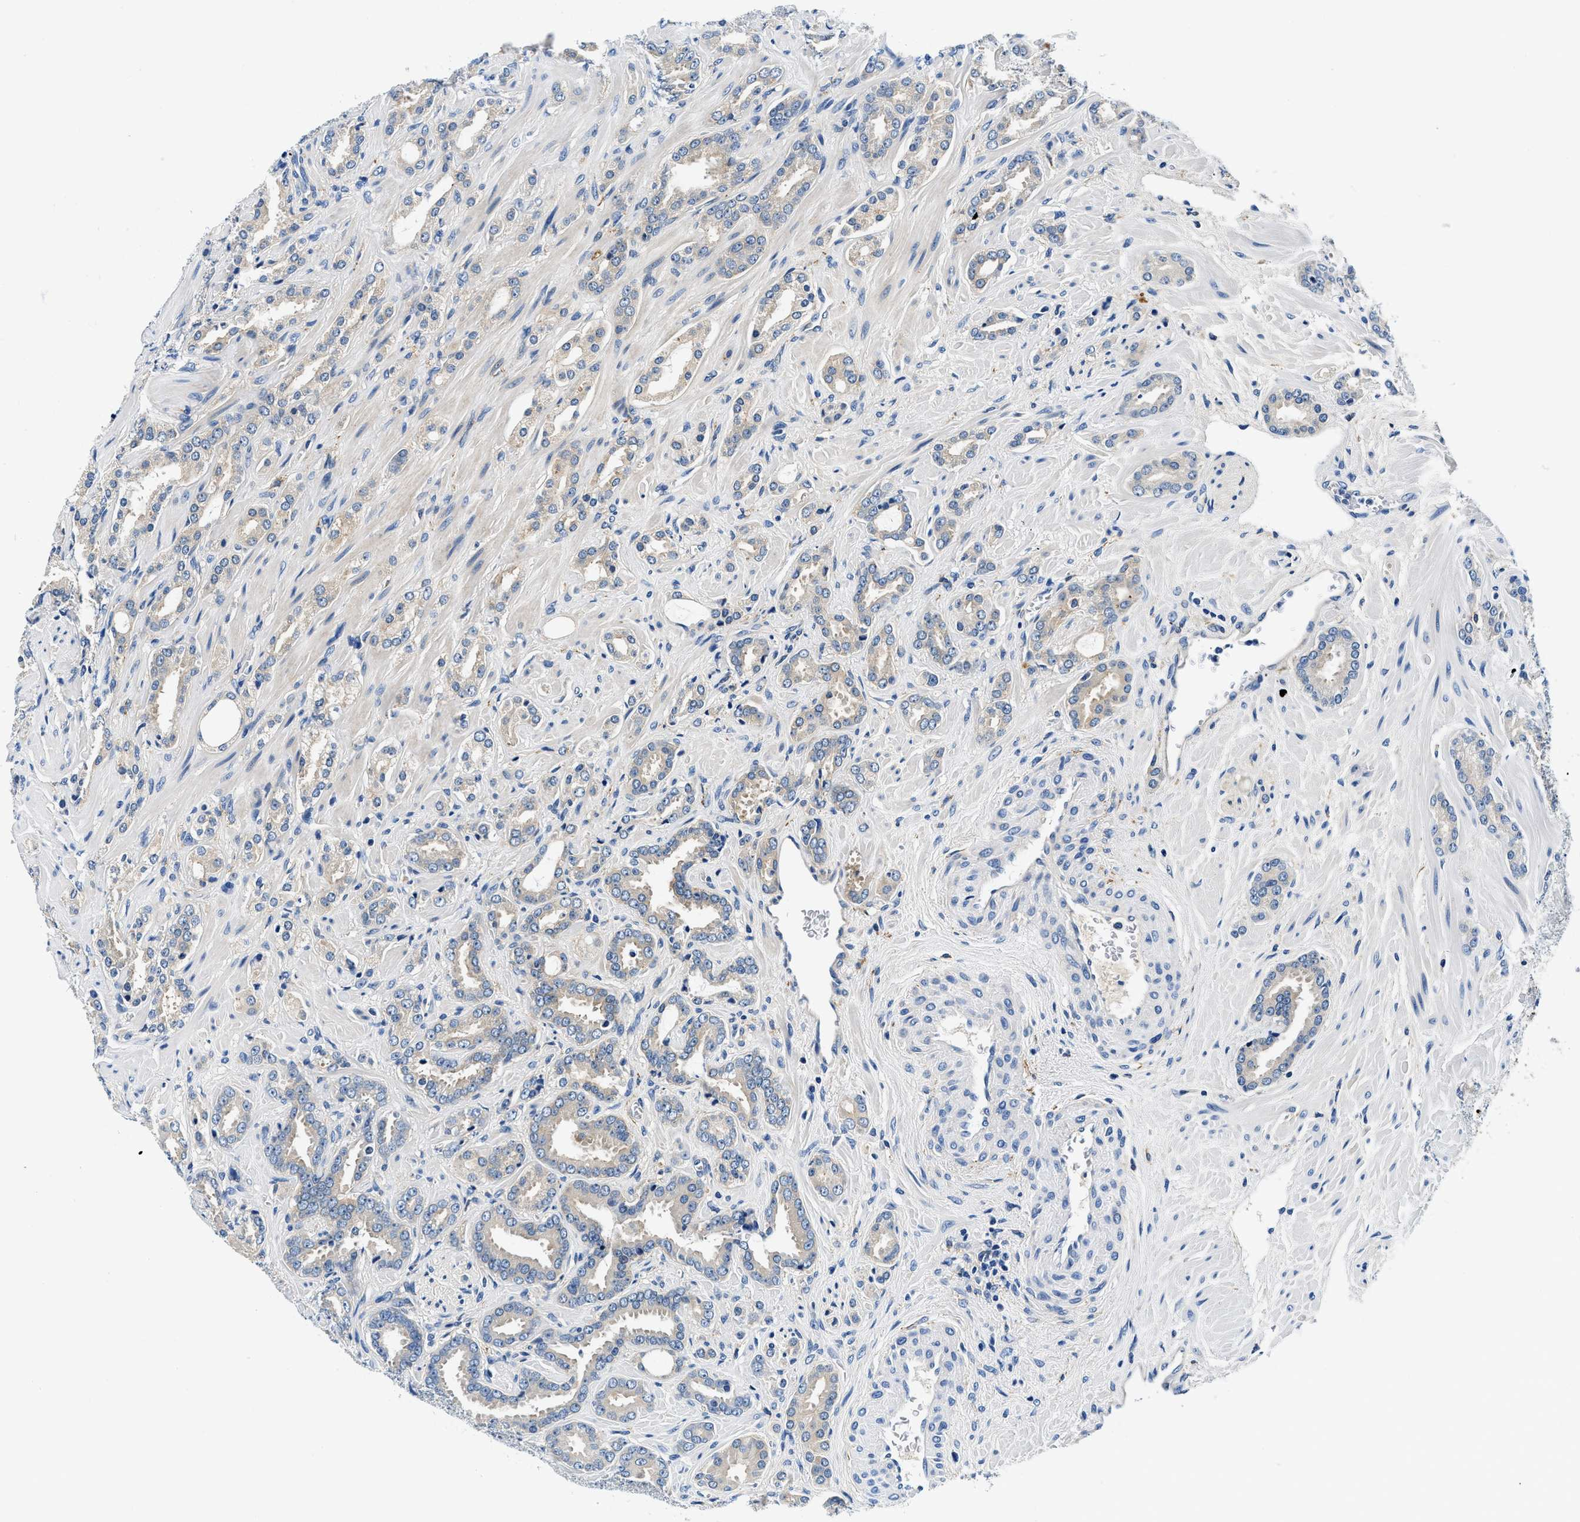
{"staining": {"intensity": "weak", "quantity": "<25%", "location": "cytoplasmic/membranous"}, "tissue": "prostate cancer", "cell_type": "Tumor cells", "image_type": "cancer", "snomed": [{"axis": "morphology", "description": "Adenocarcinoma, High grade"}, {"axis": "topography", "description": "Prostate"}], "caption": "A photomicrograph of prostate high-grade adenocarcinoma stained for a protein displays no brown staining in tumor cells.", "gene": "ZFAND3", "patient": {"sex": "male", "age": 64}}